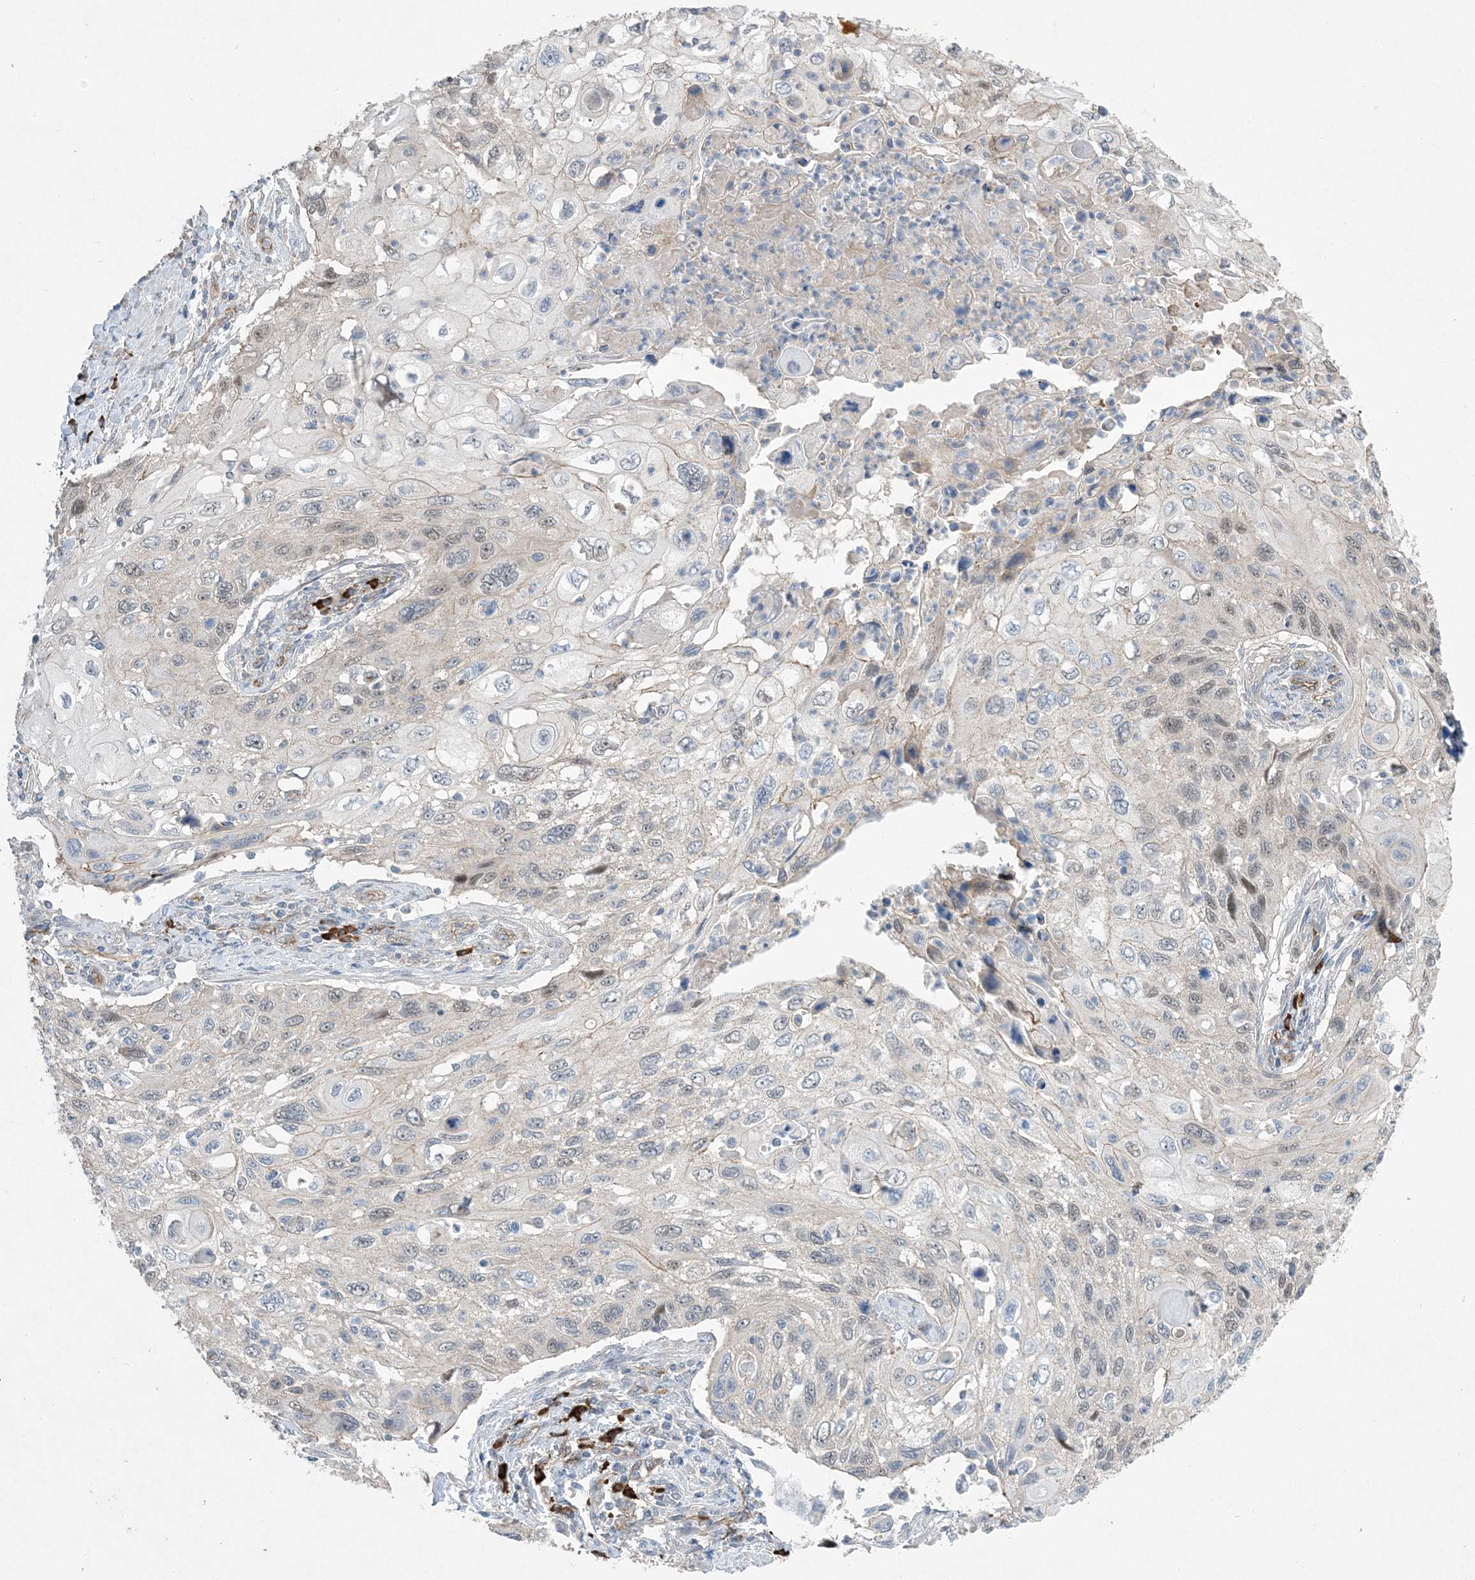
{"staining": {"intensity": "negative", "quantity": "none", "location": "none"}, "tissue": "cervical cancer", "cell_type": "Tumor cells", "image_type": "cancer", "snomed": [{"axis": "morphology", "description": "Squamous cell carcinoma, NOS"}, {"axis": "topography", "description": "Cervix"}], "caption": "Histopathology image shows no significant protein positivity in tumor cells of squamous cell carcinoma (cervical).", "gene": "AOC1", "patient": {"sex": "female", "age": 70}}